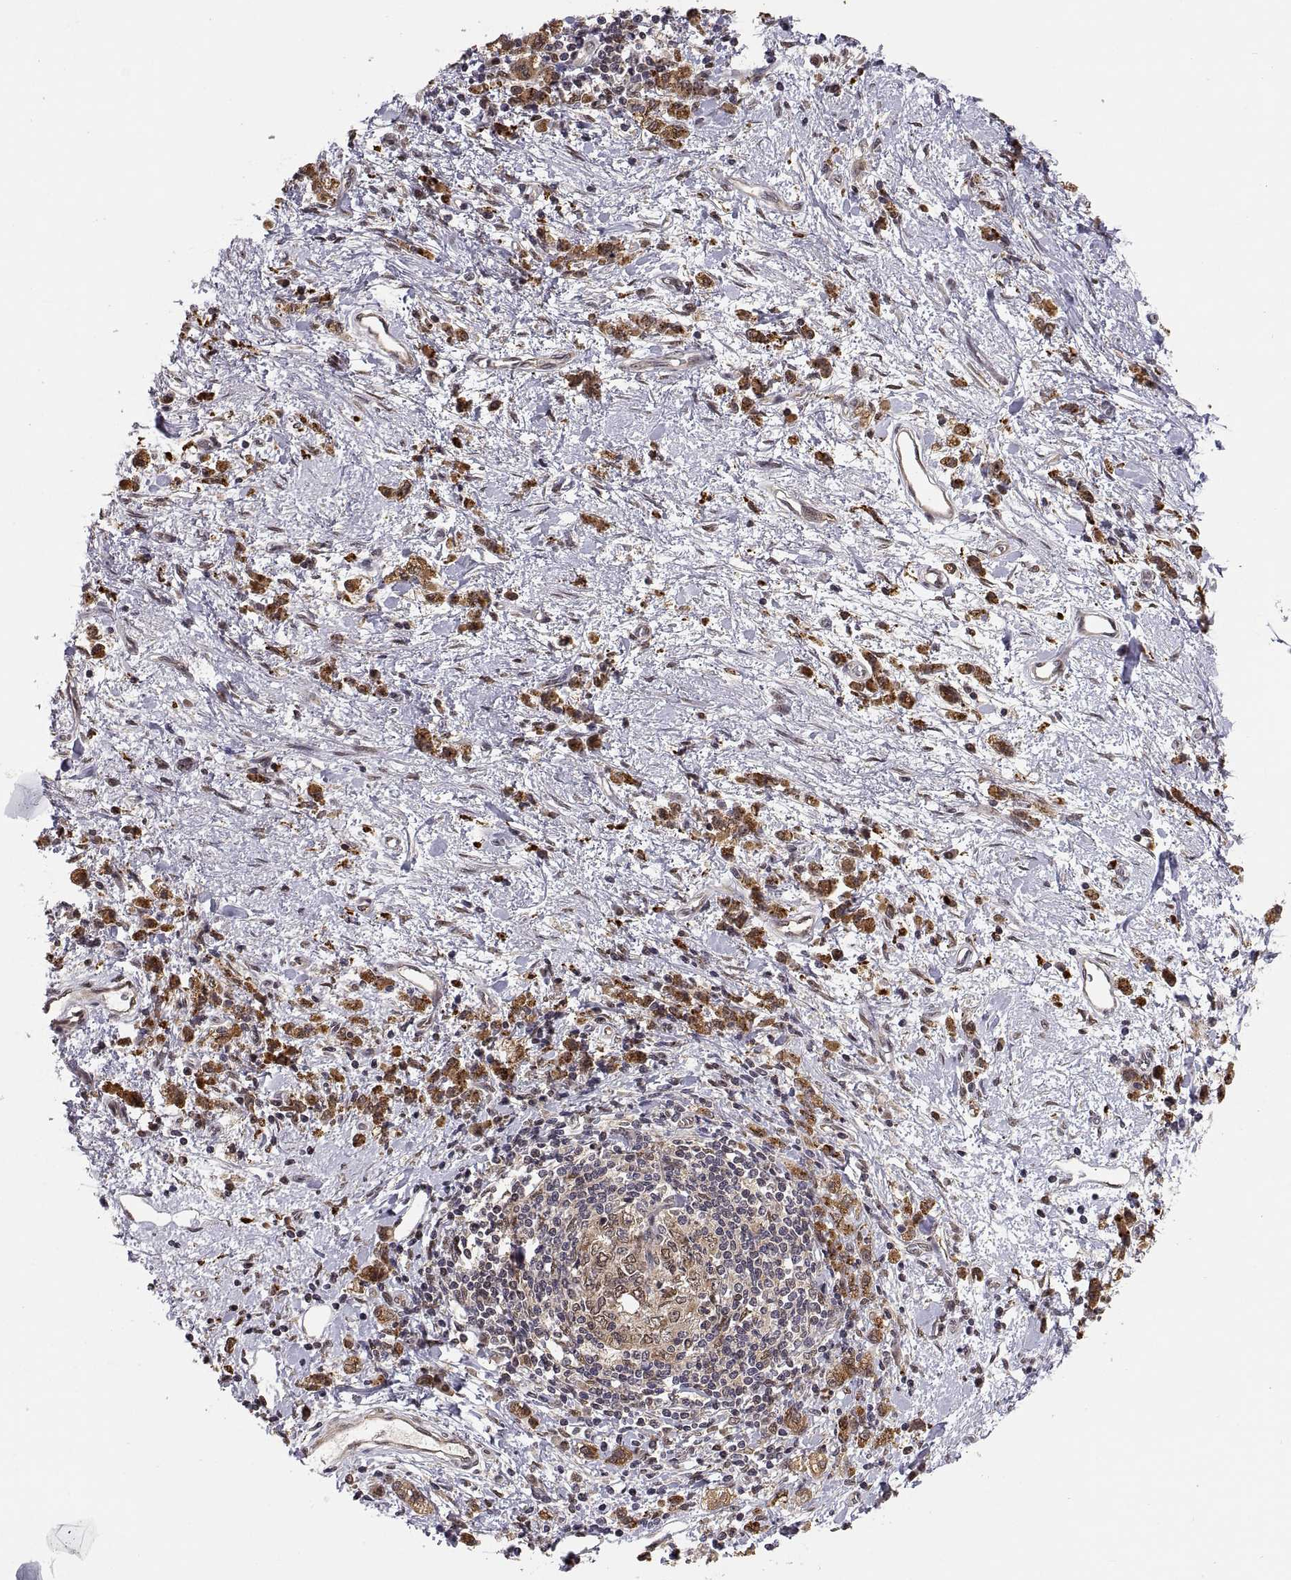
{"staining": {"intensity": "moderate", "quantity": ">75%", "location": "cytoplasmic/membranous"}, "tissue": "stomach cancer", "cell_type": "Tumor cells", "image_type": "cancer", "snomed": [{"axis": "morphology", "description": "Adenocarcinoma, NOS"}, {"axis": "topography", "description": "Stomach"}], "caption": "A brown stain highlights moderate cytoplasmic/membranous expression of a protein in human stomach cancer tumor cells.", "gene": "PSMC2", "patient": {"sex": "male", "age": 77}}